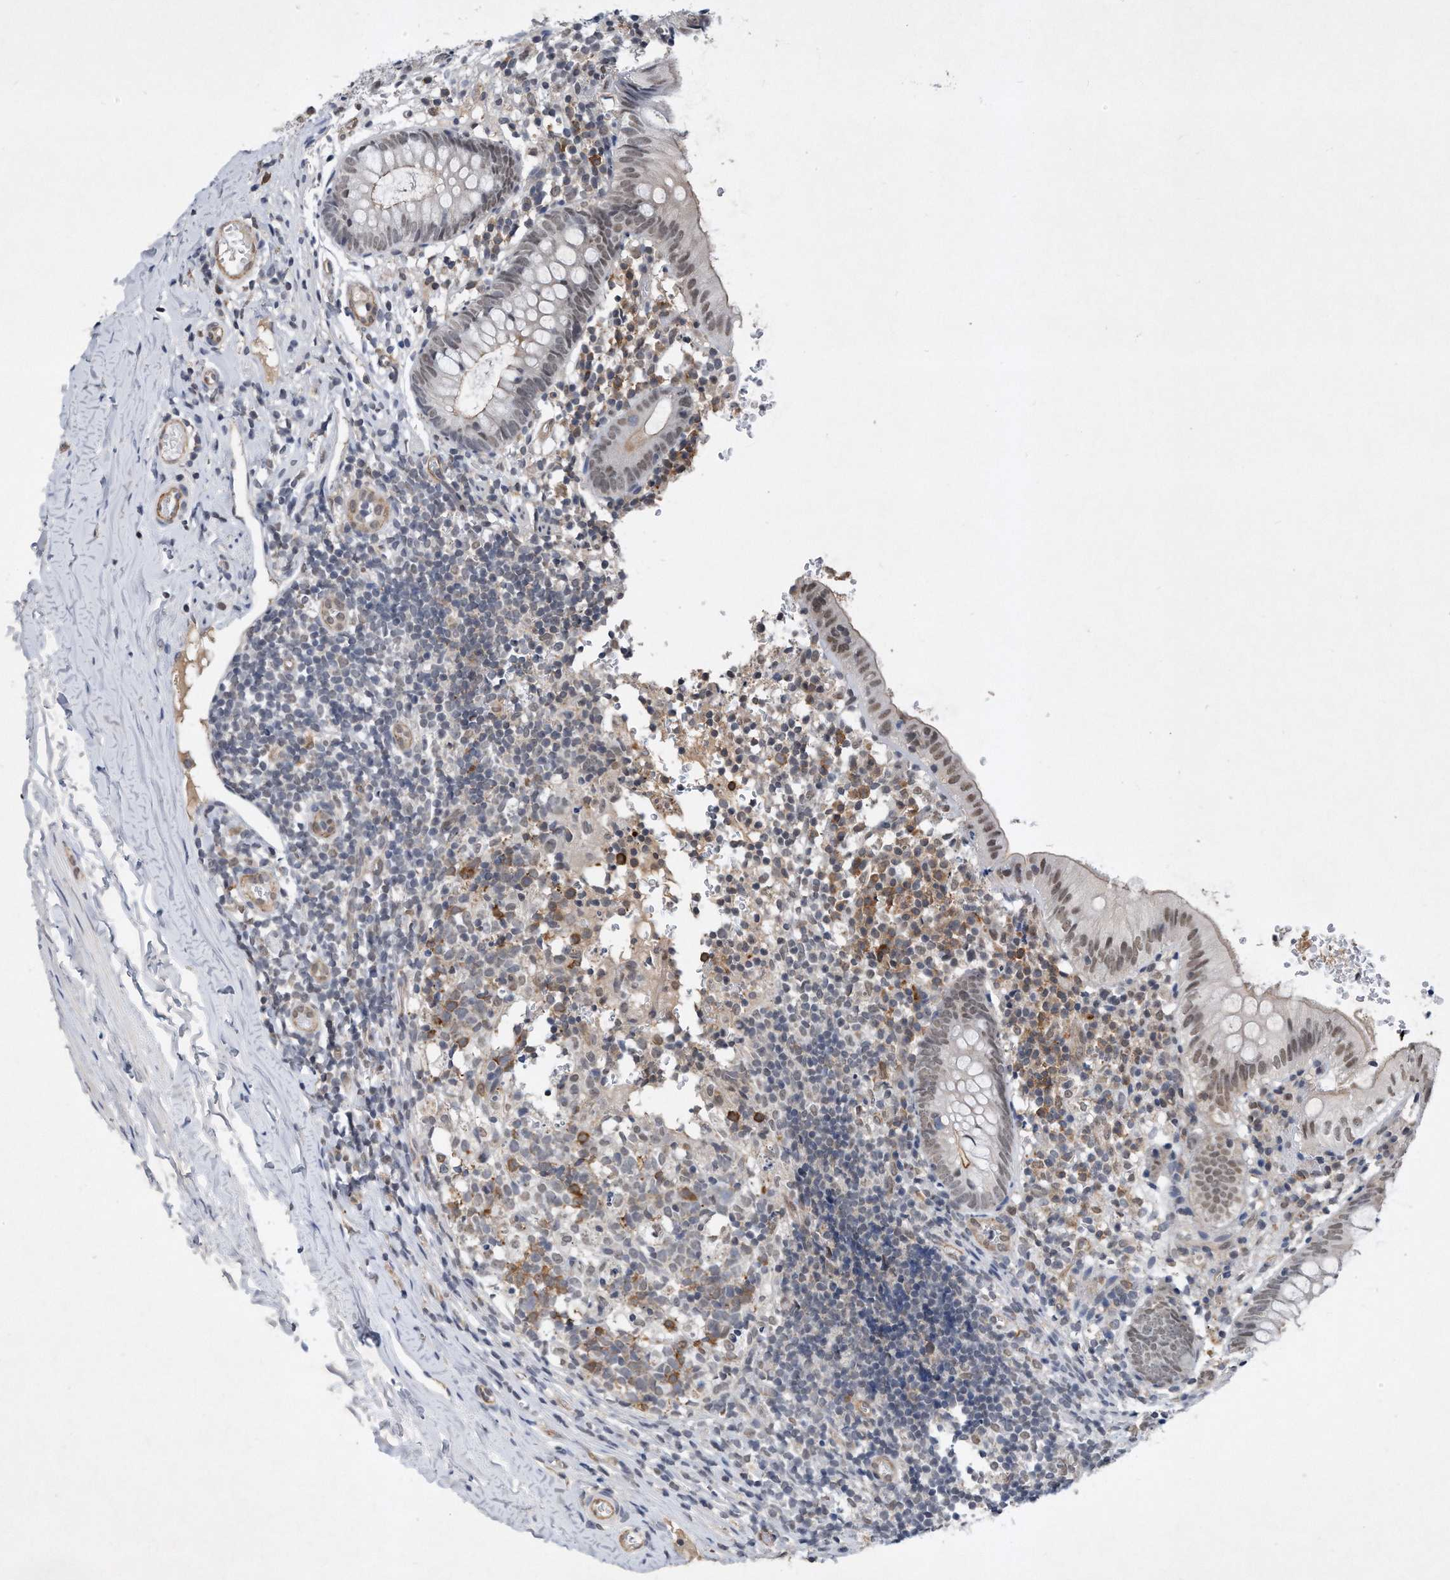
{"staining": {"intensity": "weak", "quantity": "25%-75%", "location": "cytoplasmic/membranous,nuclear"}, "tissue": "appendix", "cell_type": "Glandular cells", "image_type": "normal", "snomed": [{"axis": "morphology", "description": "Normal tissue, NOS"}, {"axis": "topography", "description": "Appendix"}], "caption": "Protein expression analysis of normal human appendix reveals weak cytoplasmic/membranous,nuclear staining in approximately 25%-75% of glandular cells. (DAB (3,3'-diaminobenzidine) = brown stain, brightfield microscopy at high magnification).", "gene": "TP53INP1", "patient": {"sex": "male", "age": 8}}